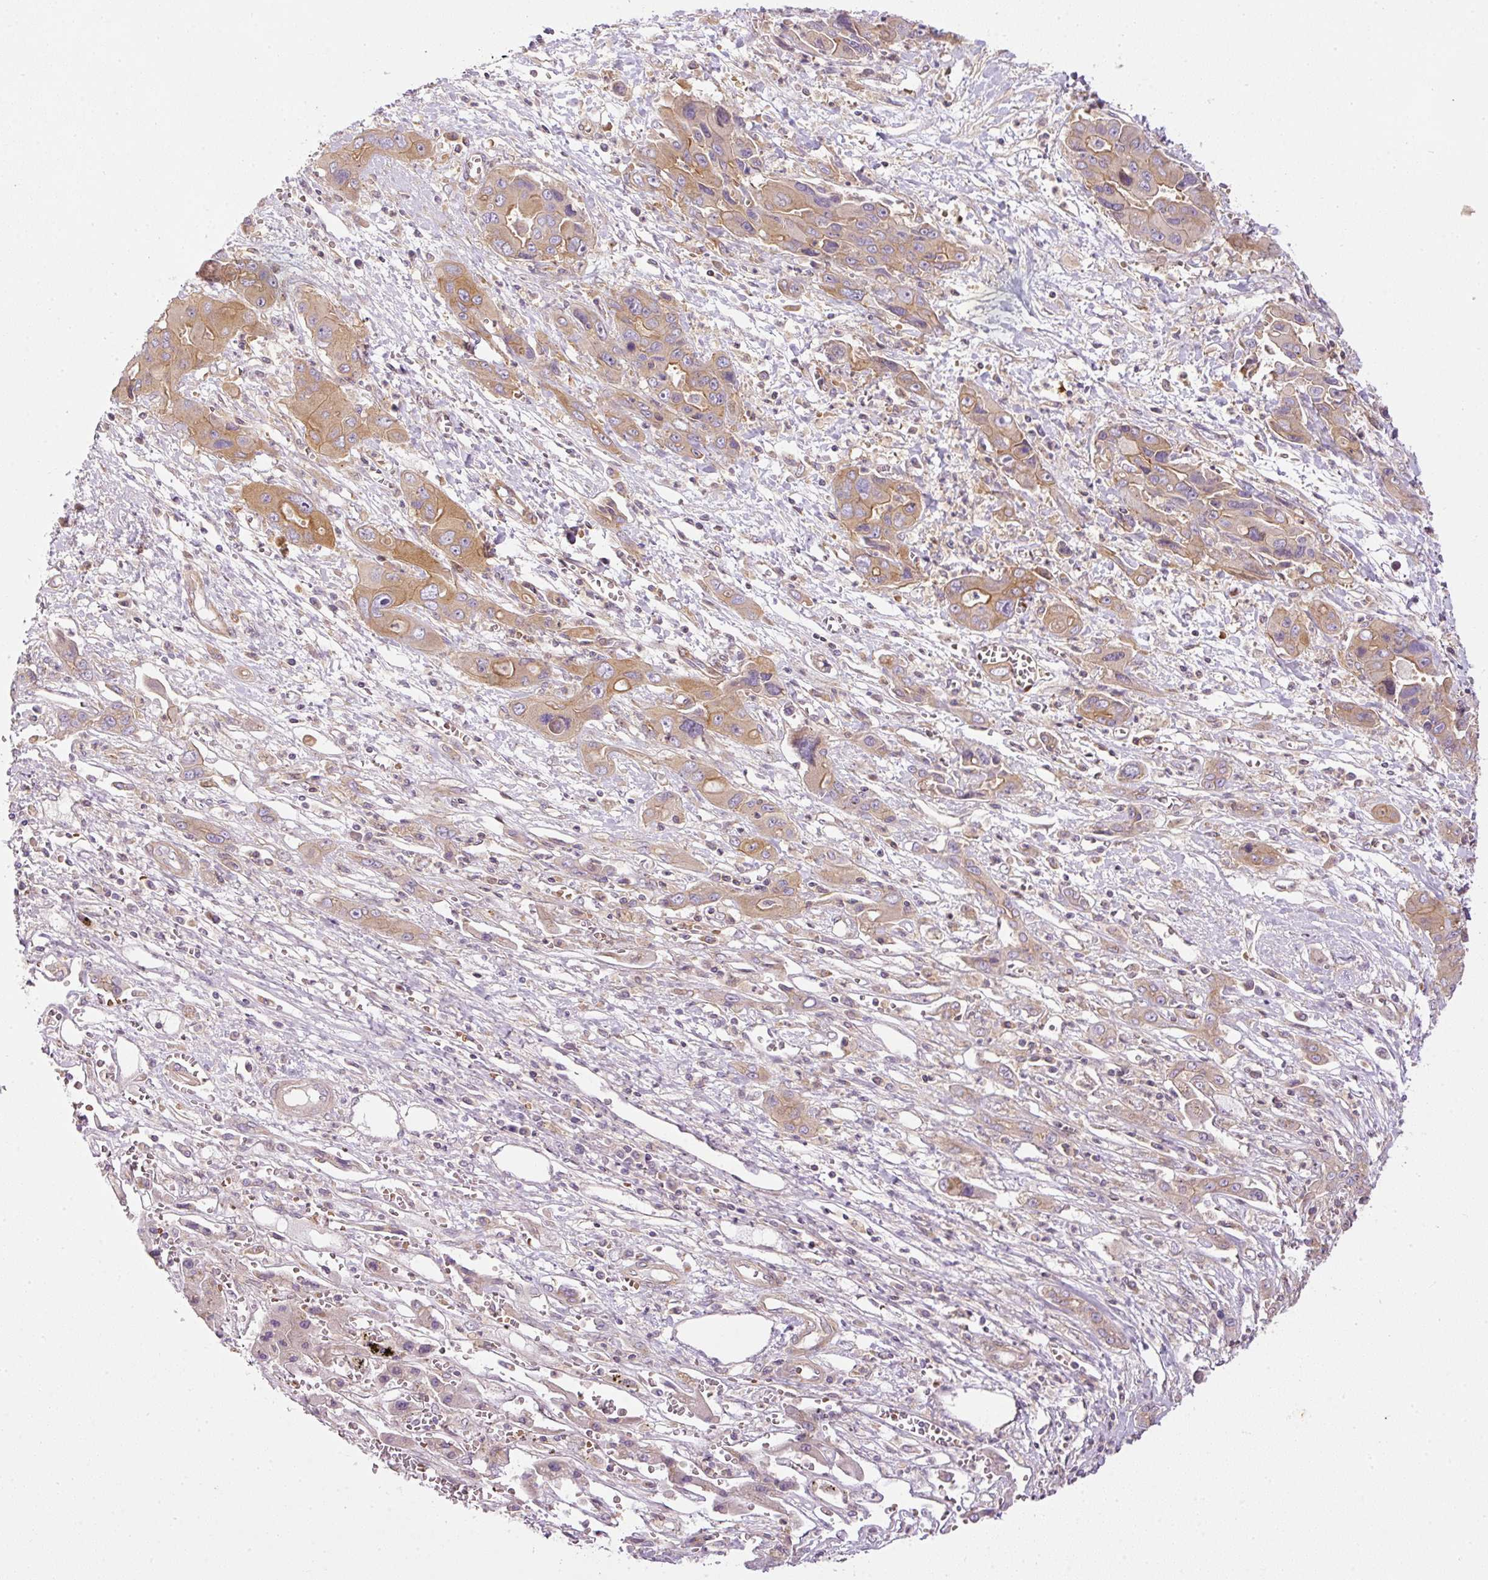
{"staining": {"intensity": "moderate", "quantity": "25%-75%", "location": "cytoplasmic/membranous"}, "tissue": "liver cancer", "cell_type": "Tumor cells", "image_type": "cancer", "snomed": [{"axis": "morphology", "description": "Cholangiocarcinoma"}, {"axis": "topography", "description": "Liver"}], "caption": "Moderate cytoplasmic/membranous protein positivity is seen in about 25%-75% of tumor cells in liver cancer.", "gene": "TBC1D2B", "patient": {"sex": "male", "age": 67}}